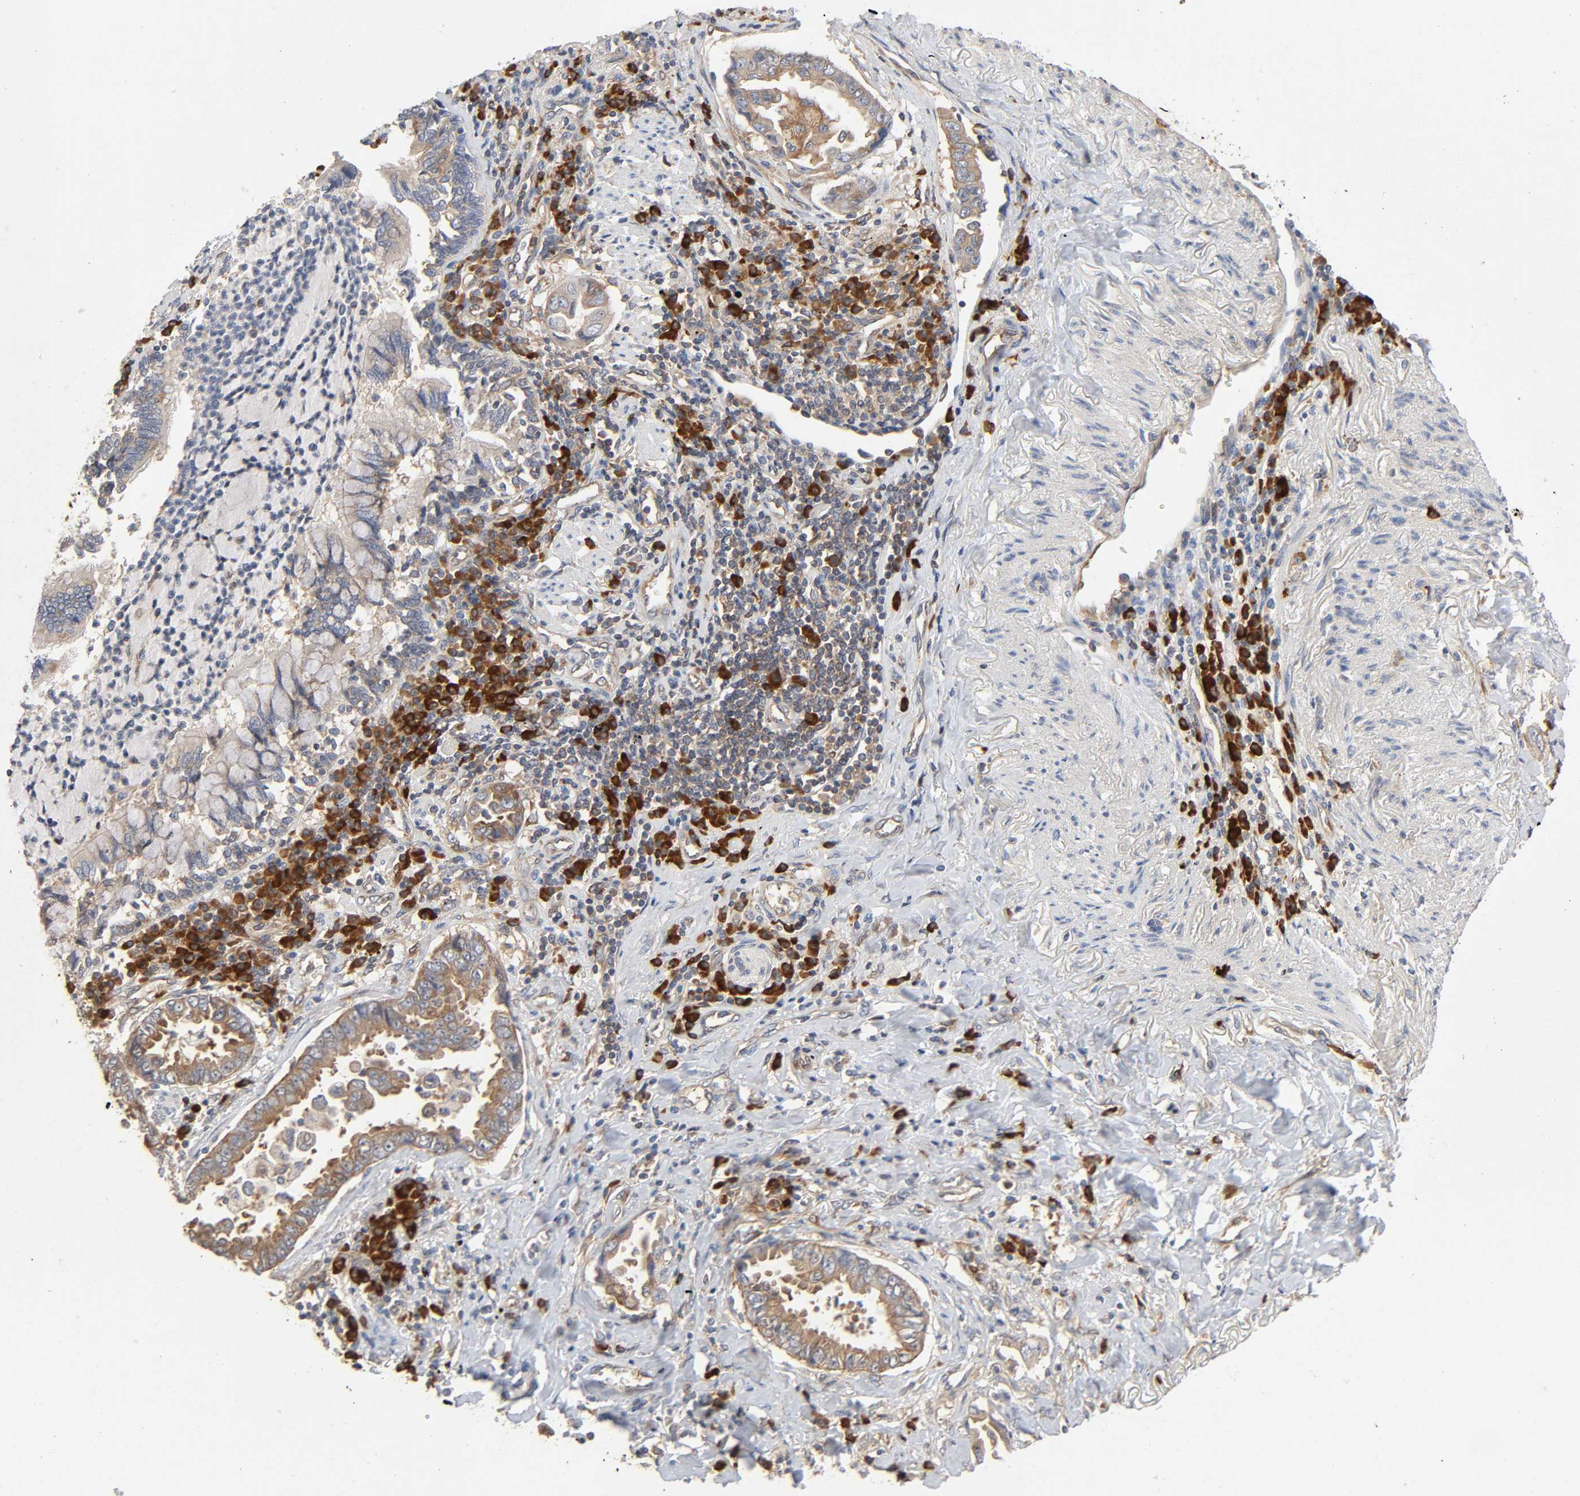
{"staining": {"intensity": "weak", "quantity": ">75%", "location": "cytoplasmic/membranous"}, "tissue": "lung cancer", "cell_type": "Tumor cells", "image_type": "cancer", "snomed": [{"axis": "morphology", "description": "Normal tissue, NOS"}, {"axis": "morphology", "description": "Inflammation, NOS"}, {"axis": "morphology", "description": "Adenocarcinoma, NOS"}, {"axis": "topography", "description": "Lung"}], "caption": "The histopathology image demonstrates a brown stain indicating the presence of a protein in the cytoplasmic/membranous of tumor cells in lung cancer (adenocarcinoma). (IHC, brightfield microscopy, high magnification).", "gene": "SCHIP1", "patient": {"sex": "female", "age": 64}}